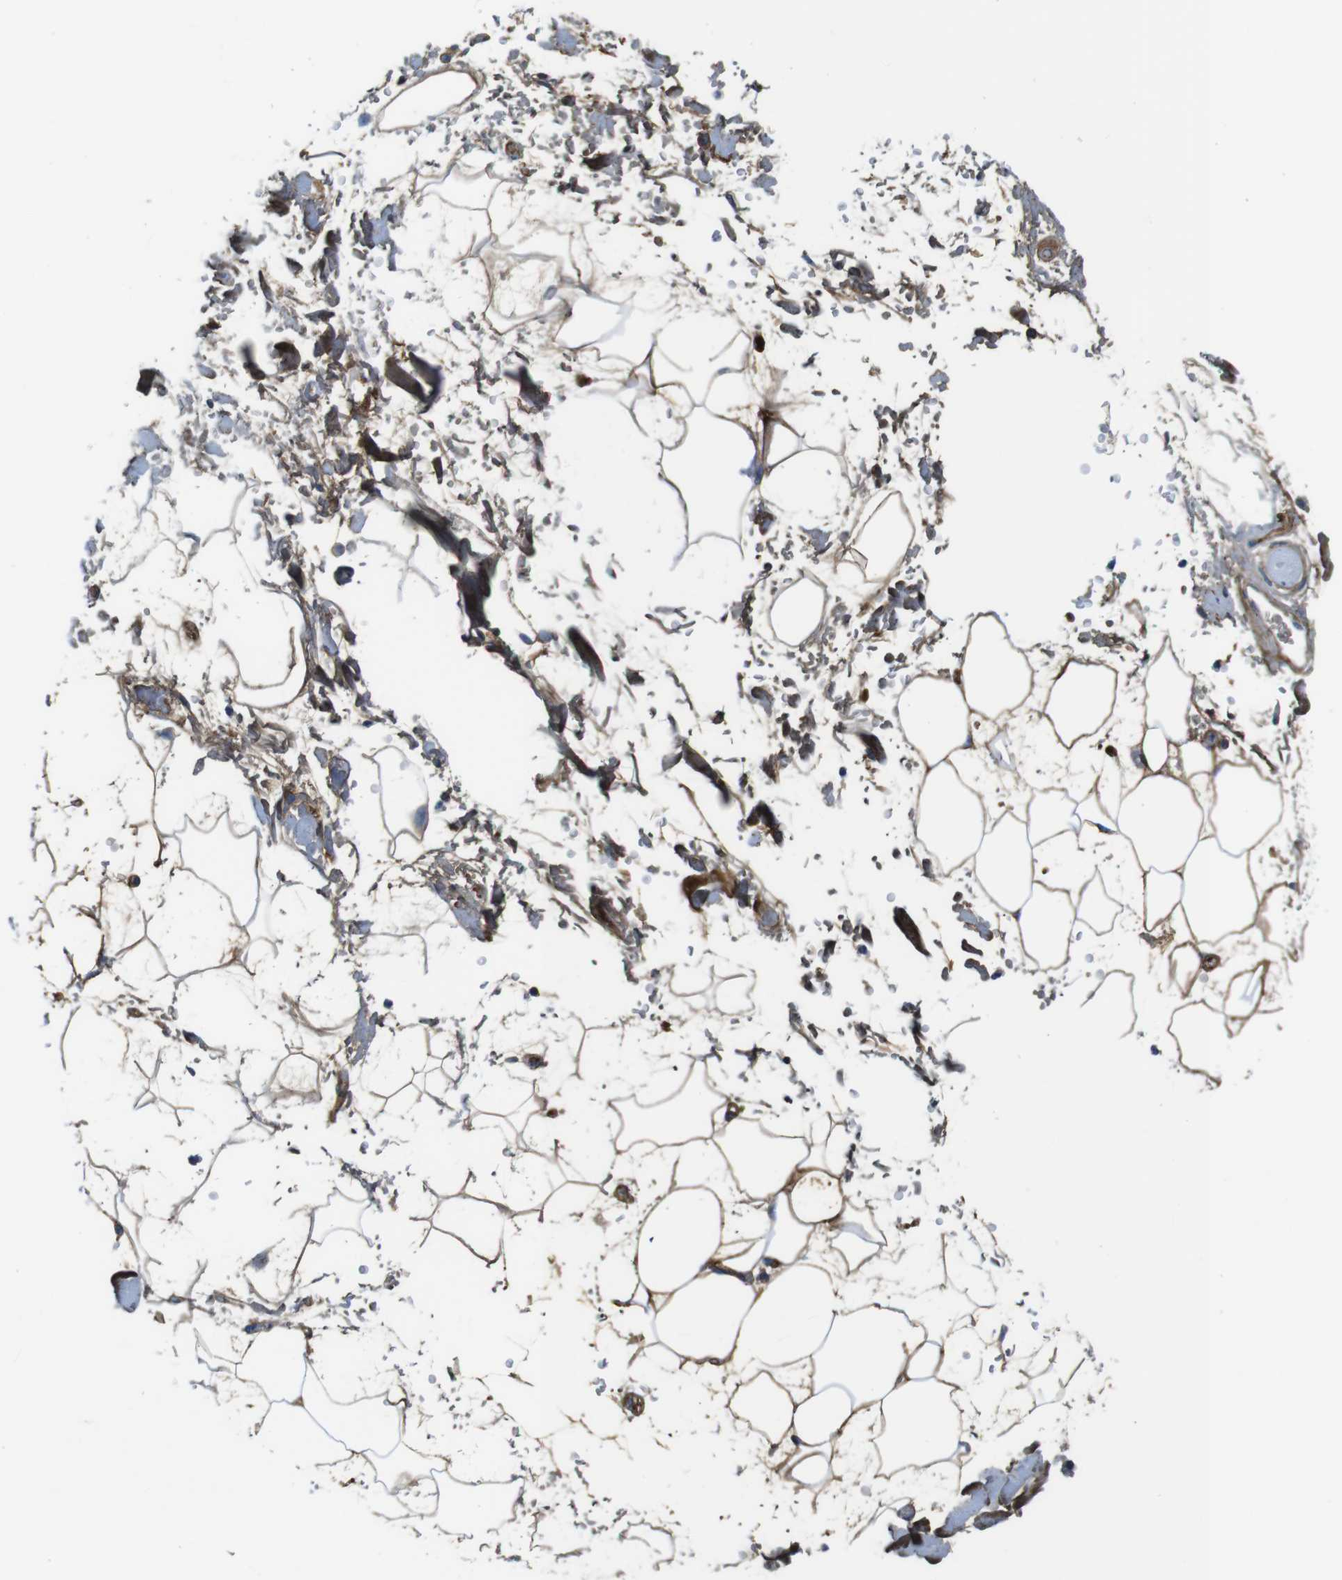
{"staining": {"intensity": "weak", "quantity": "25%-75%", "location": "cytoplasmic/membranous"}, "tissue": "adipose tissue", "cell_type": "Adipocytes", "image_type": "normal", "snomed": [{"axis": "morphology", "description": "Normal tissue, NOS"}, {"axis": "topography", "description": "Soft tissue"}], "caption": "The immunohistochemical stain highlights weak cytoplasmic/membranous staining in adipocytes of normal adipose tissue. (brown staining indicates protein expression, while blue staining denotes nuclei).", "gene": "IGKC", "patient": {"sex": "male", "age": 72}}